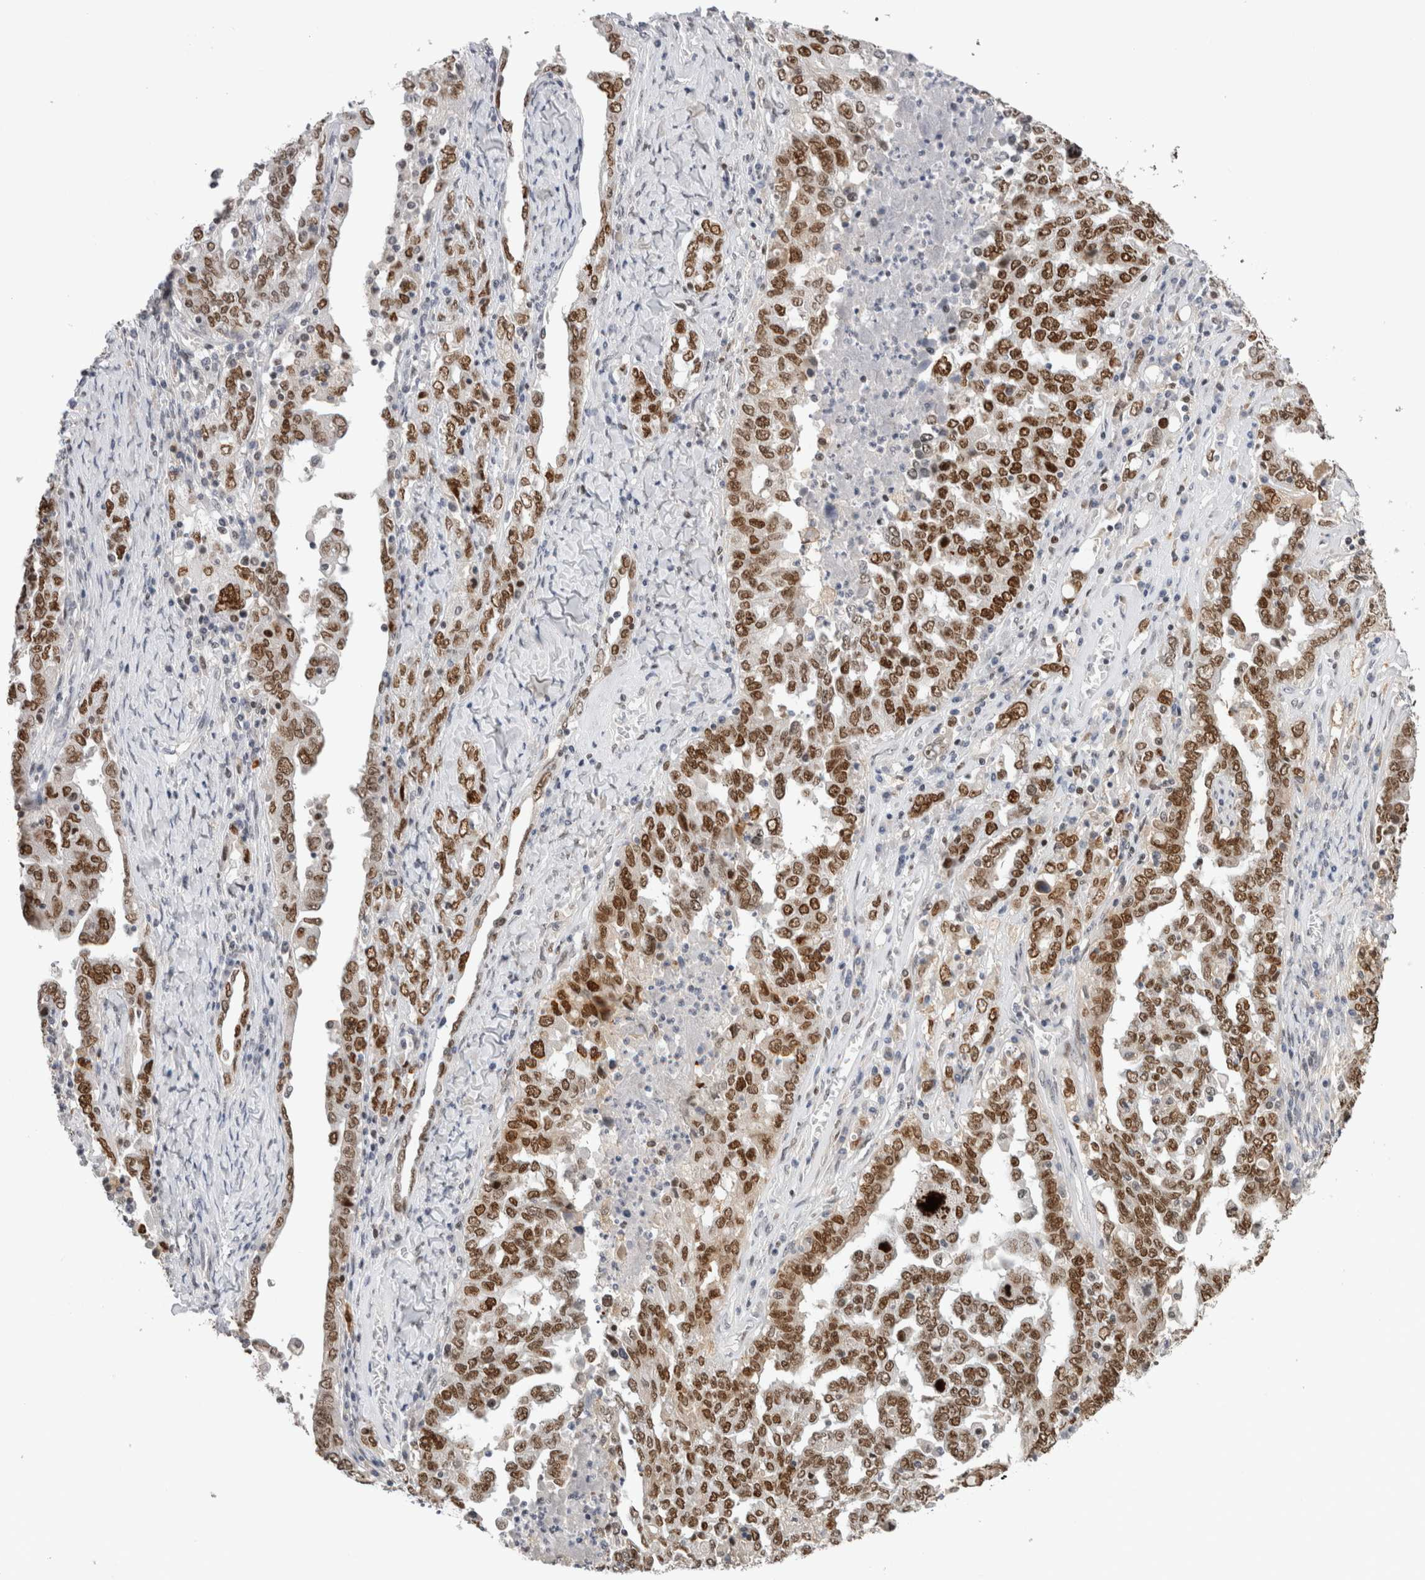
{"staining": {"intensity": "moderate", "quantity": ">75%", "location": "nuclear"}, "tissue": "ovarian cancer", "cell_type": "Tumor cells", "image_type": "cancer", "snomed": [{"axis": "morphology", "description": "Carcinoma, endometroid"}, {"axis": "topography", "description": "Ovary"}], "caption": "Moderate nuclear positivity for a protein is present in approximately >75% of tumor cells of endometroid carcinoma (ovarian) using immunohistochemistry.", "gene": "ZNF521", "patient": {"sex": "female", "age": 62}}